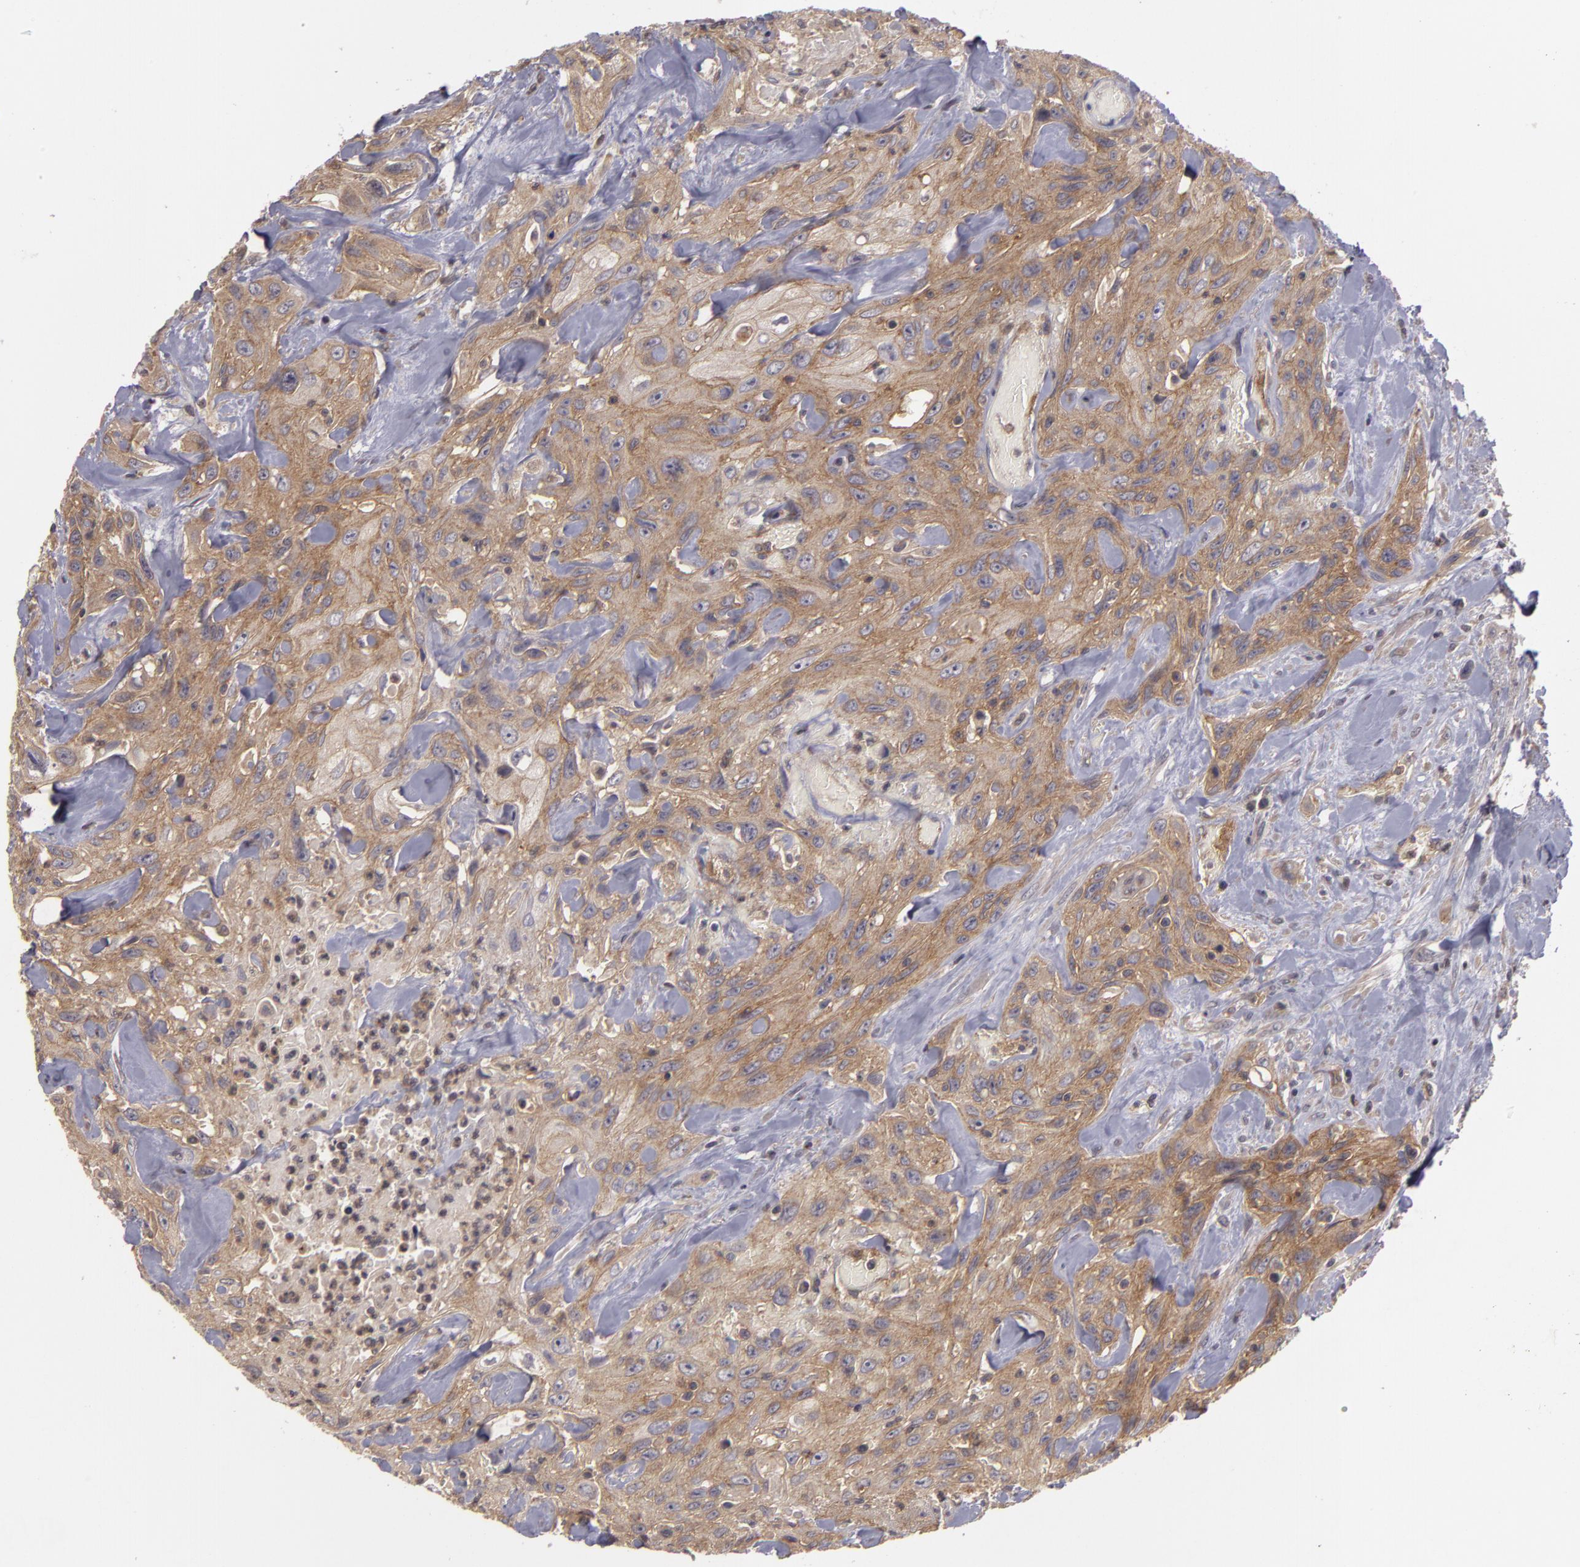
{"staining": {"intensity": "weak", "quantity": ">75%", "location": "cytoplasmic/membranous"}, "tissue": "urothelial cancer", "cell_type": "Tumor cells", "image_type": "cancer", "snomed": [{"axis": "morphology", "description": "Urothelial carcinoma, High grade"}, {"axis": "topography", "description": "Urinary bladder"}], "caption": "Immunohistochemical staining of human urothelial cancer displays low levels of weak cytoplasmic/membranous positivity in about >75% of tumor cells. The protein of interest is shown in brown color, while the nuclei are stained blue.", "gene": "HRAS", "patient": {"sex": "female", "age": 84}}